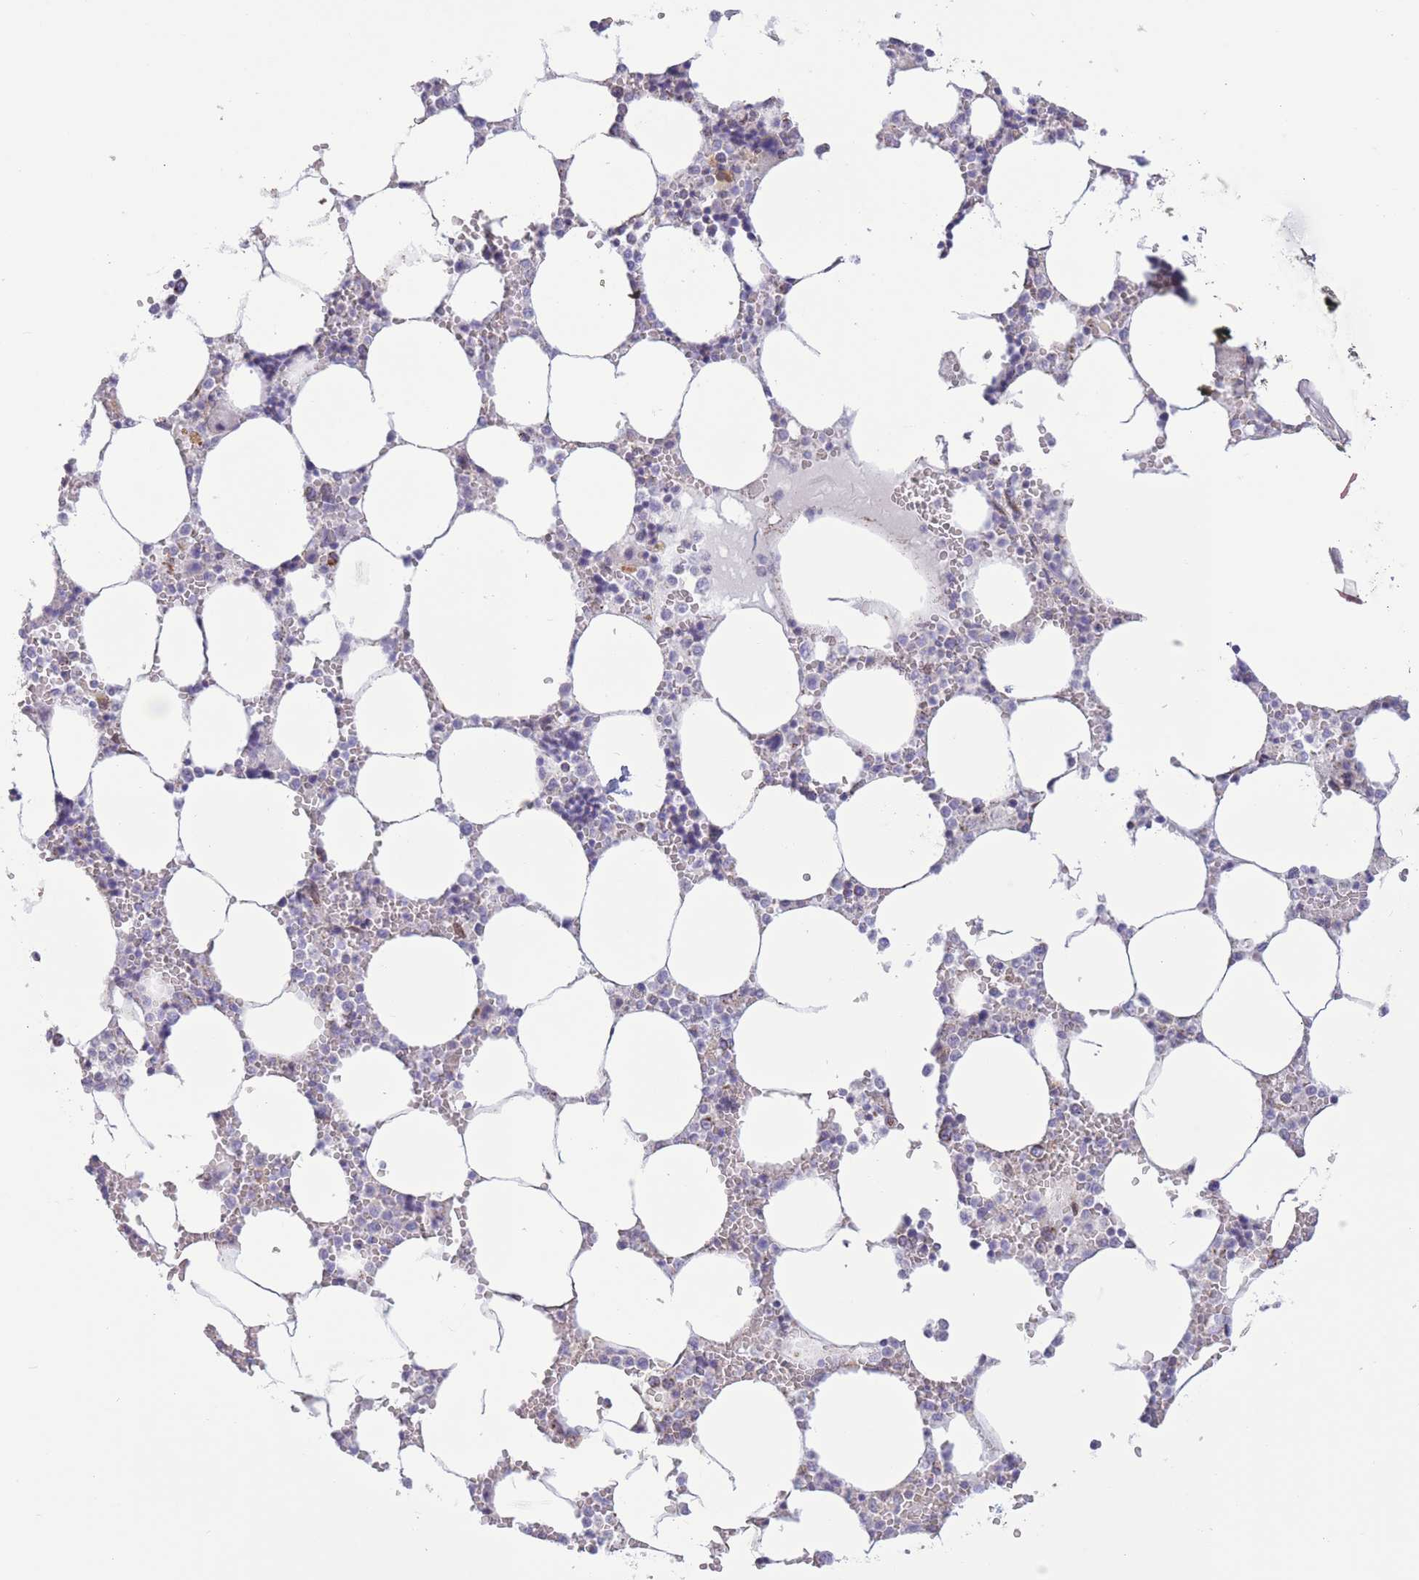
{"staining": {"intensity": "negative", "quantity": "none", "location": "none"}, "tissue": "bone marrow", "cell_type": "Hematopoietic cells", "image_type": "normal", "snomed": [{"axis": "morphology", "description": "Normal tissue, NOS"}, {"axis": "topography", "description": "Bone marrow"}], "caption": "Immunohistochemical staining of benign bone marrow reveals no significant staining in hematopoietic cells.", "gene": "PDHA1", "patient": {"sex": "male", "age": 64}}